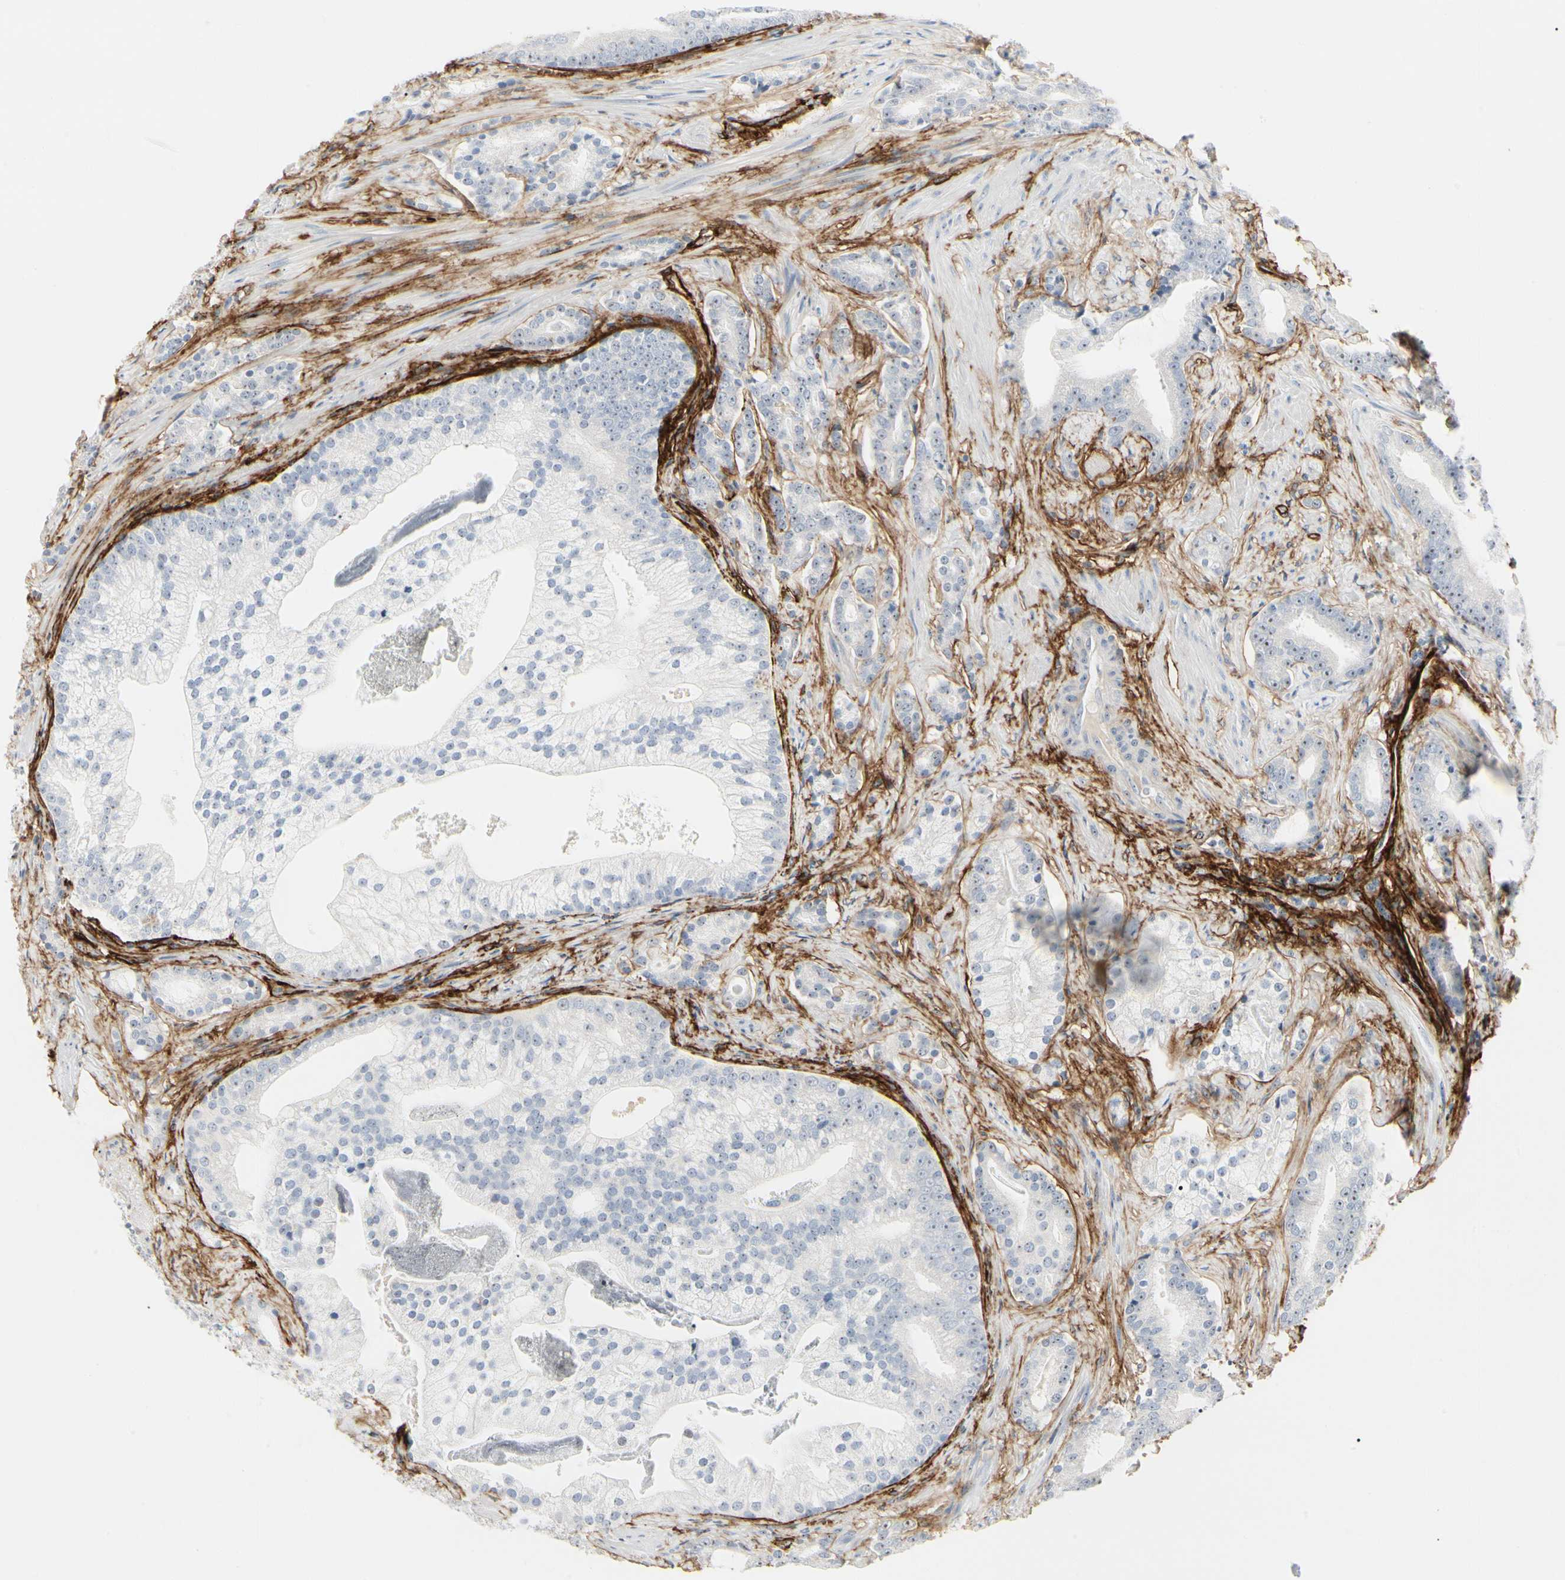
{"staining": {"intensity": "negative", "quantity": "none", "location": "none"}, "tissue": "prostate cancer", "cell_type": "Tumor cells", "image_type": "cancer", "snomed": [{"axis": "morphology", "description": "Adenocarcinoma, Low grade"}, {"axis": "topography", "description": "Prostate"}], "caption": "IHC histopathology image of neoplastic tissue: prostate adenocarcinoma (low-grade) stained with DAB (3,3'-diaminobenzidine) shows no significant protein expression in tumor cells.", "gene": "GGT5", "patient": {"sex": "male", "age": 58}}